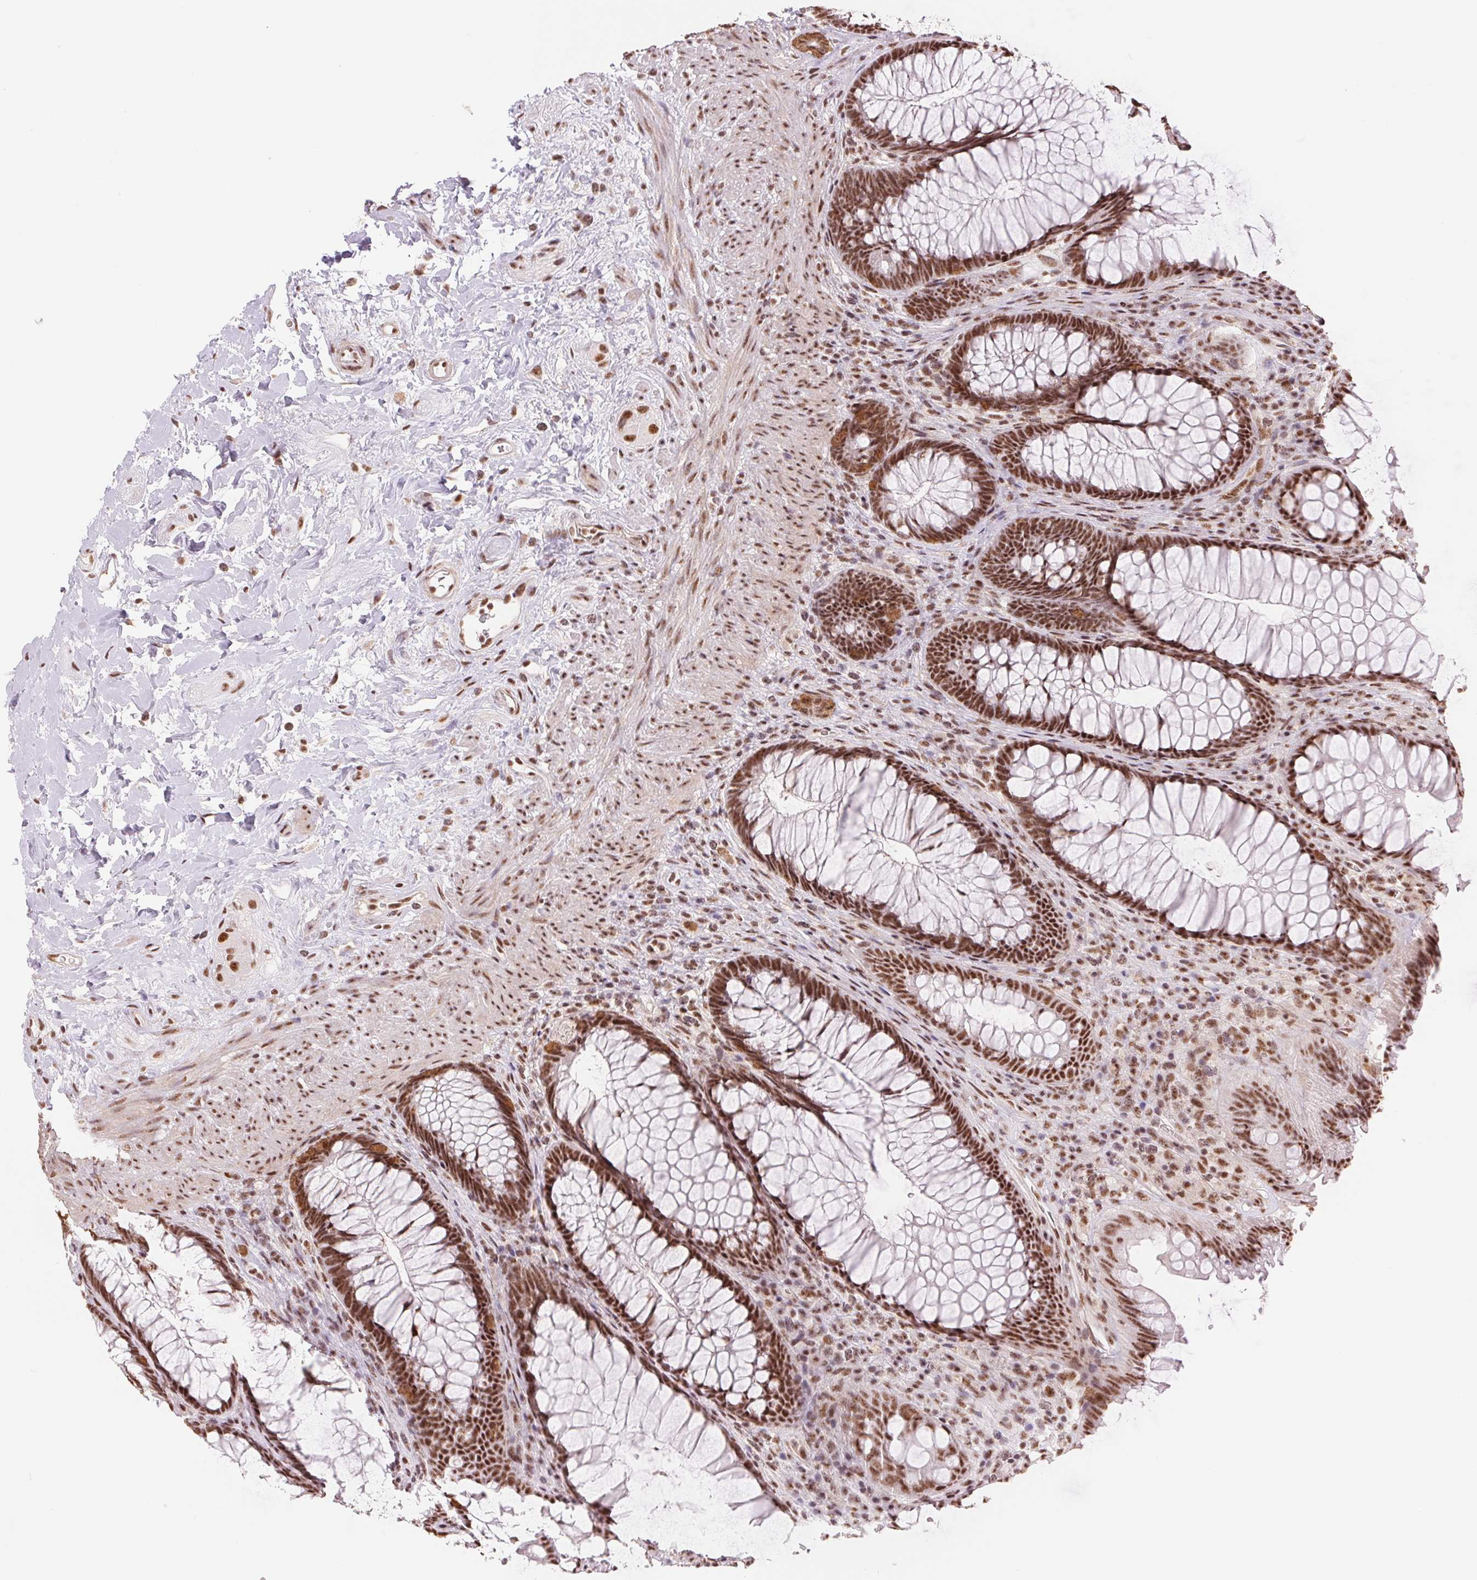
{"staining": {"intensity": "strong", "quantity": ">75%", "location": "nuclear"}, "tissue": "rectum", "cell_type": "Glandular cells", "image_type": "normal", "snomed": [{"axis": "morphology", "description": "Normal tissue, NOS"}, {"axis": "topography", "description": "Smooth muscle"}, {"axis": "topography", "description": "Rectum"}], "caption": "Immunohistochemistry (DAB) staining of unremarkable rectum demonstrates strong nuclear protein expression in about >75% of glandular cells.", "gene": "SREK1", "patient": {"sex": "male", "age": 53}}